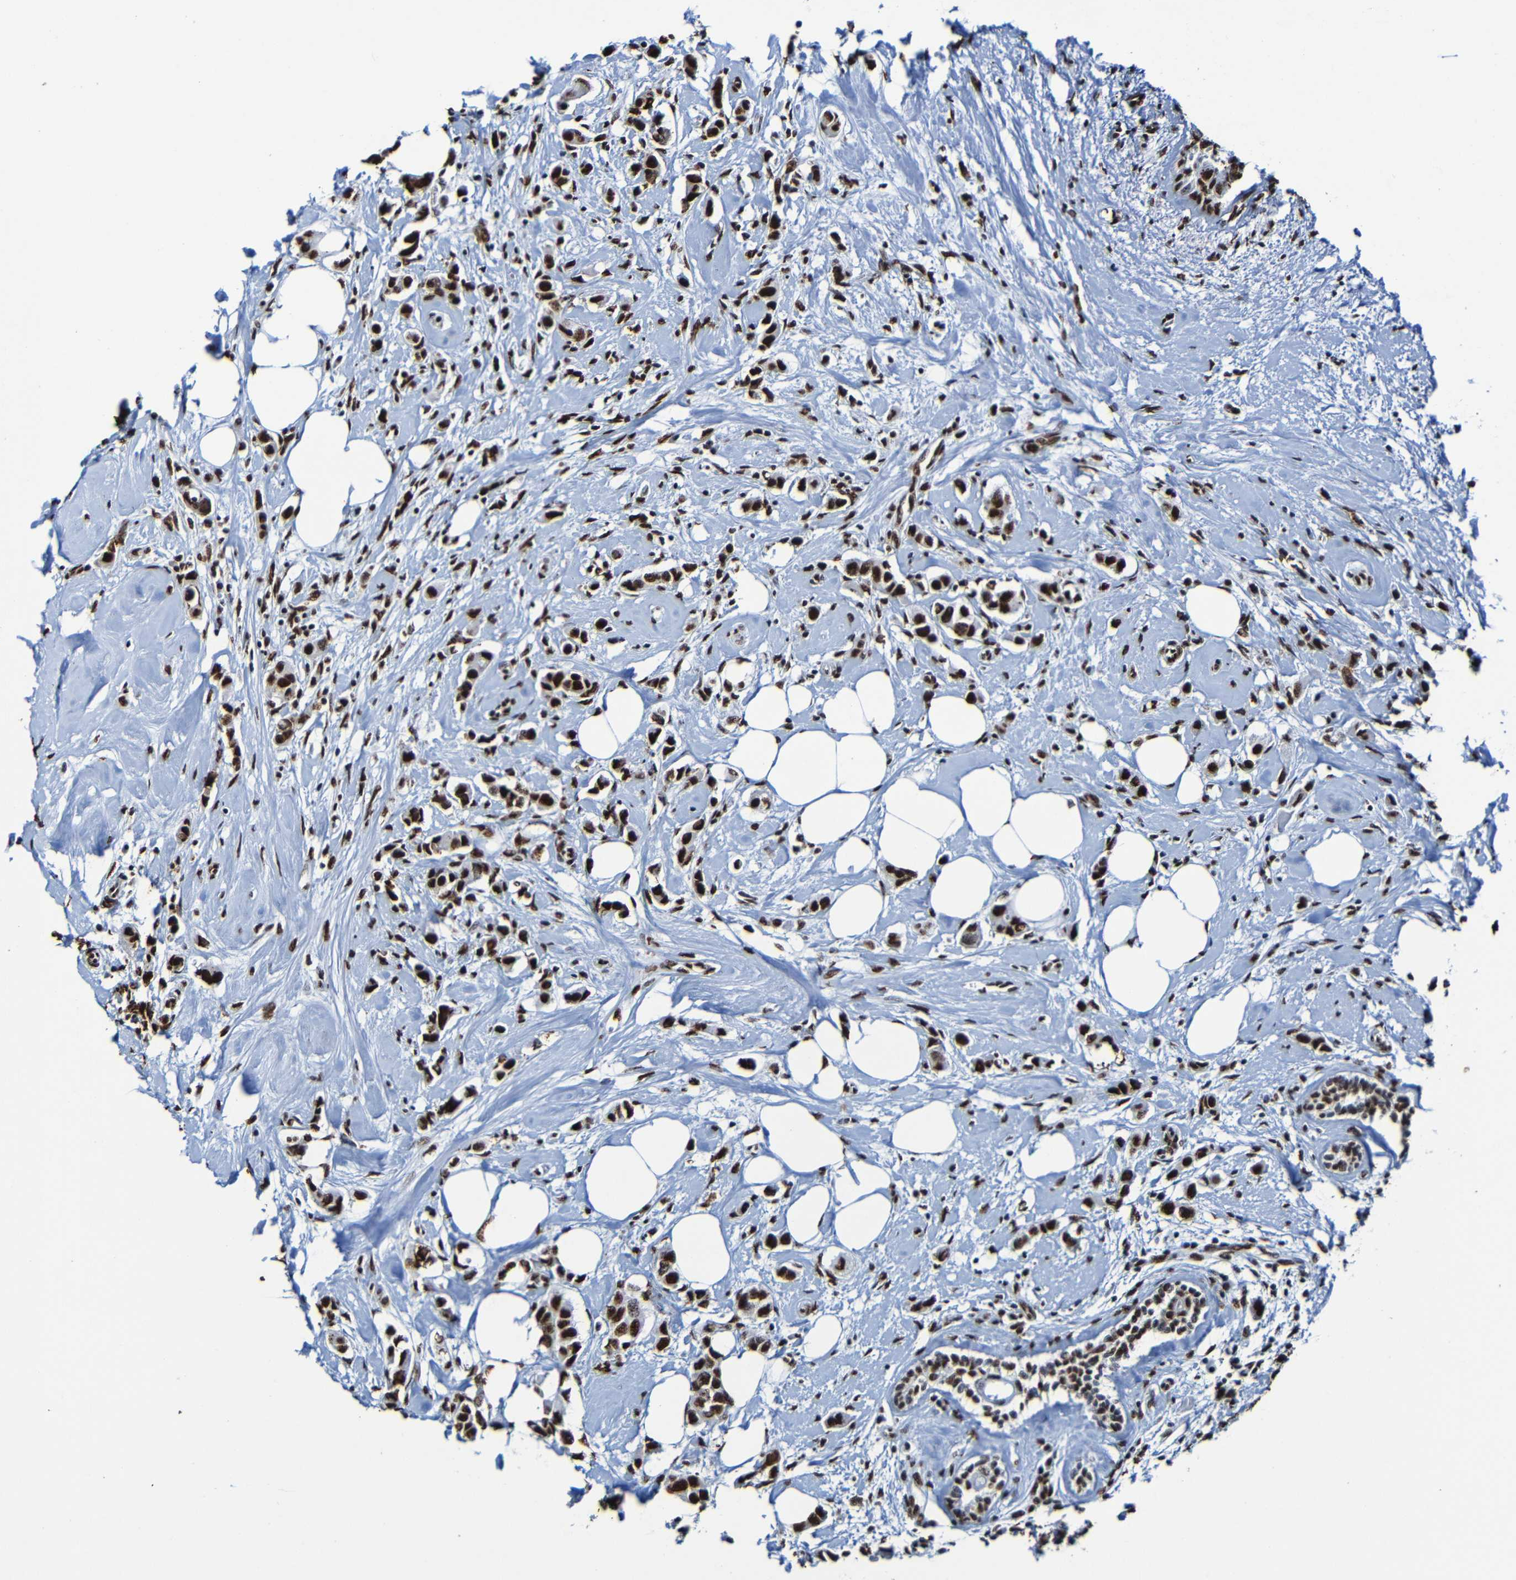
{"staining": {"intensity": "strong", "quantity": ">75%", "location": "nuclear"}, "tissue": "breast cancer", "cell_type": "Tumor cells", "image_type": "cancer", "snomed": [{"axis": "morphology", "description": "Normal tissue, NOS"}, {"axis": "morphology", "description": "Duct carcinoma"}, {"axis": "topography", "description": "Breast"}], "caption": "Human breast cancer (invasive ductal carcinoma) stained with a brown dye demonstrates strong nuclear positive positivity in approximately >75% of tumor cells.", "gene": "SRSF3", "patient": {"sex": "female", "age": 50}}